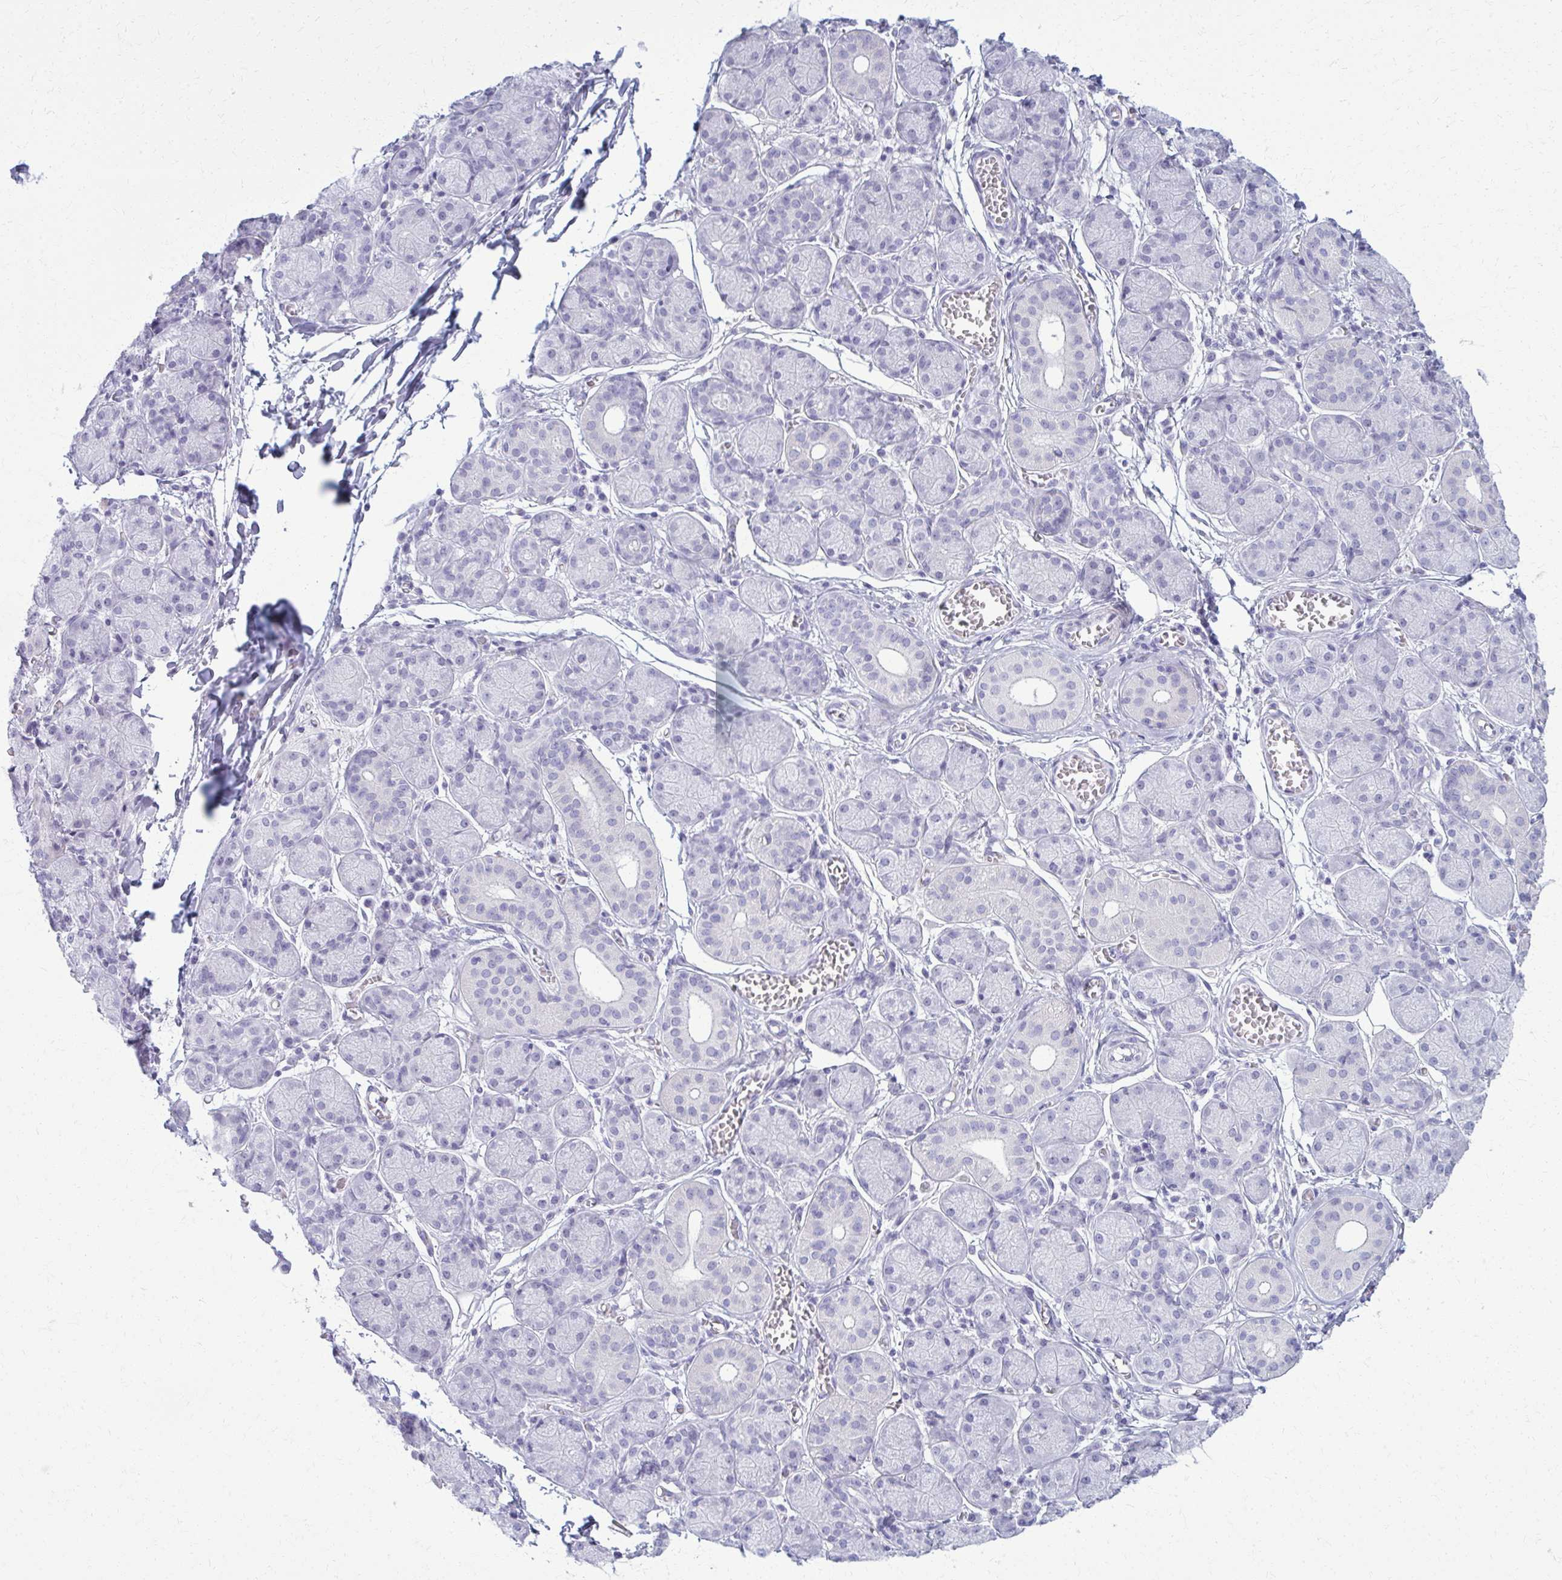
{"staining": {"intensity": "negative", "quantity": "none", "location": "none"}, "tissue": "salivary gland", "cell_type": "Glandular cells", "image_type": "normal", "snomed": [{"axis": "morphology", "description": "Normal tissue, NOS"}, {"axis": "topography", "description": "Salivary gland"}], "caption": "IHC histopathology image of benign human salivary gland stained for a protein (brown), which demonstrates no staining in glandular cells.", "gene": "ACSM2A", "patient": {"sex": "female", "age": 24}}